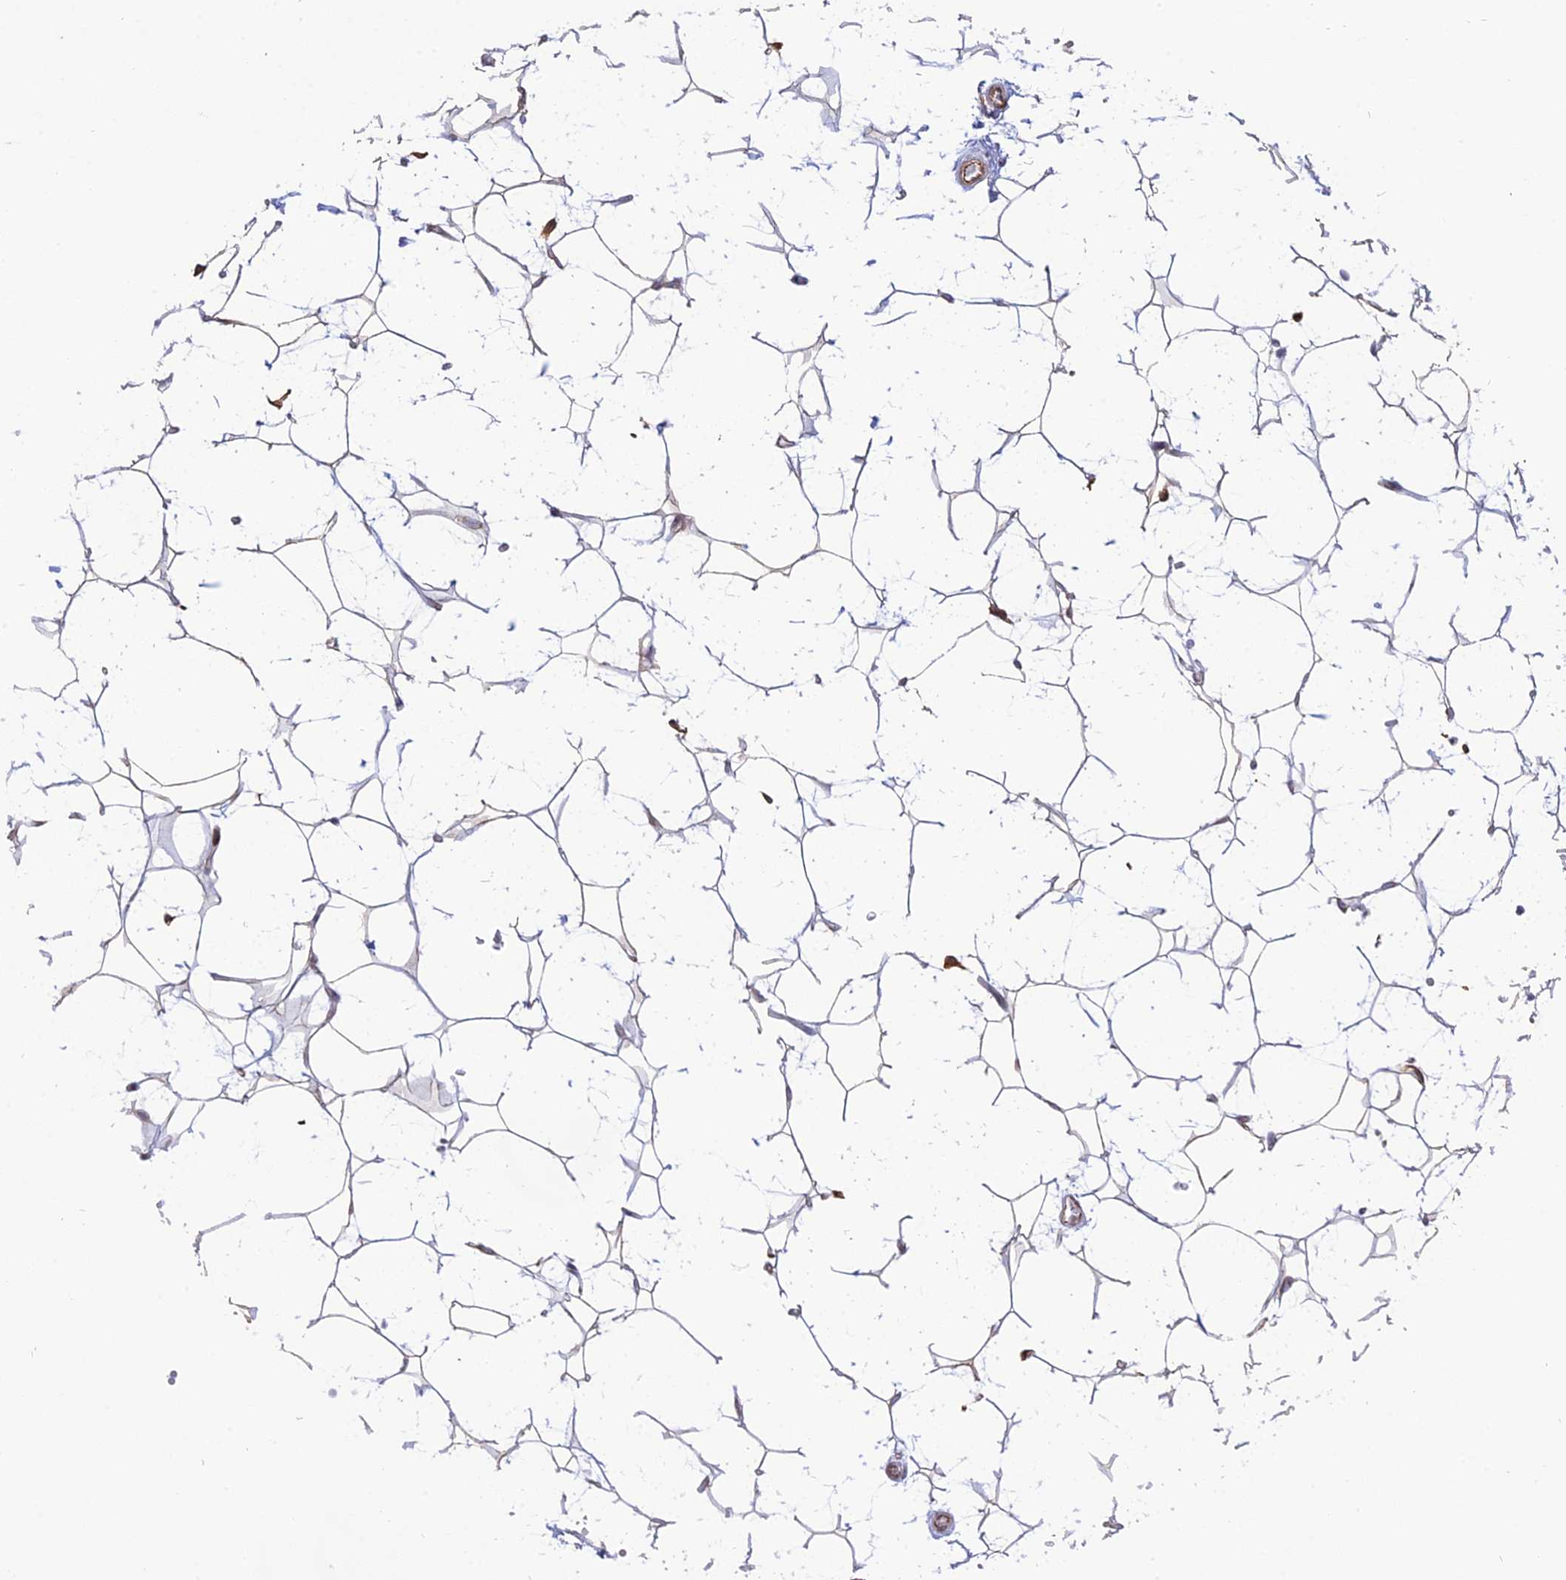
{"staining": {"intensity": "weak", "quantity": ">75%", "location": "cytoplasmic/membranous"}, "tissue": "adipose tissue", "cell_type": "Adipocytes", "image_type": "normal", "snomed": [{"axis": "morphology", "description": "Normal tissue, NOS"}, {"axis": "topography", "description": "Breast"}], "caption": "The immunohistochemical stain shows weak cytoplasmic/membranous expression in adipocytes of benign adipose tissue. (Stains: DAB in brown, nuclei in blue, Microscopy: brightfield microscopy at high magnification).", "gene": "APOBR", "patient": {"sex": "female", "age": 26}}